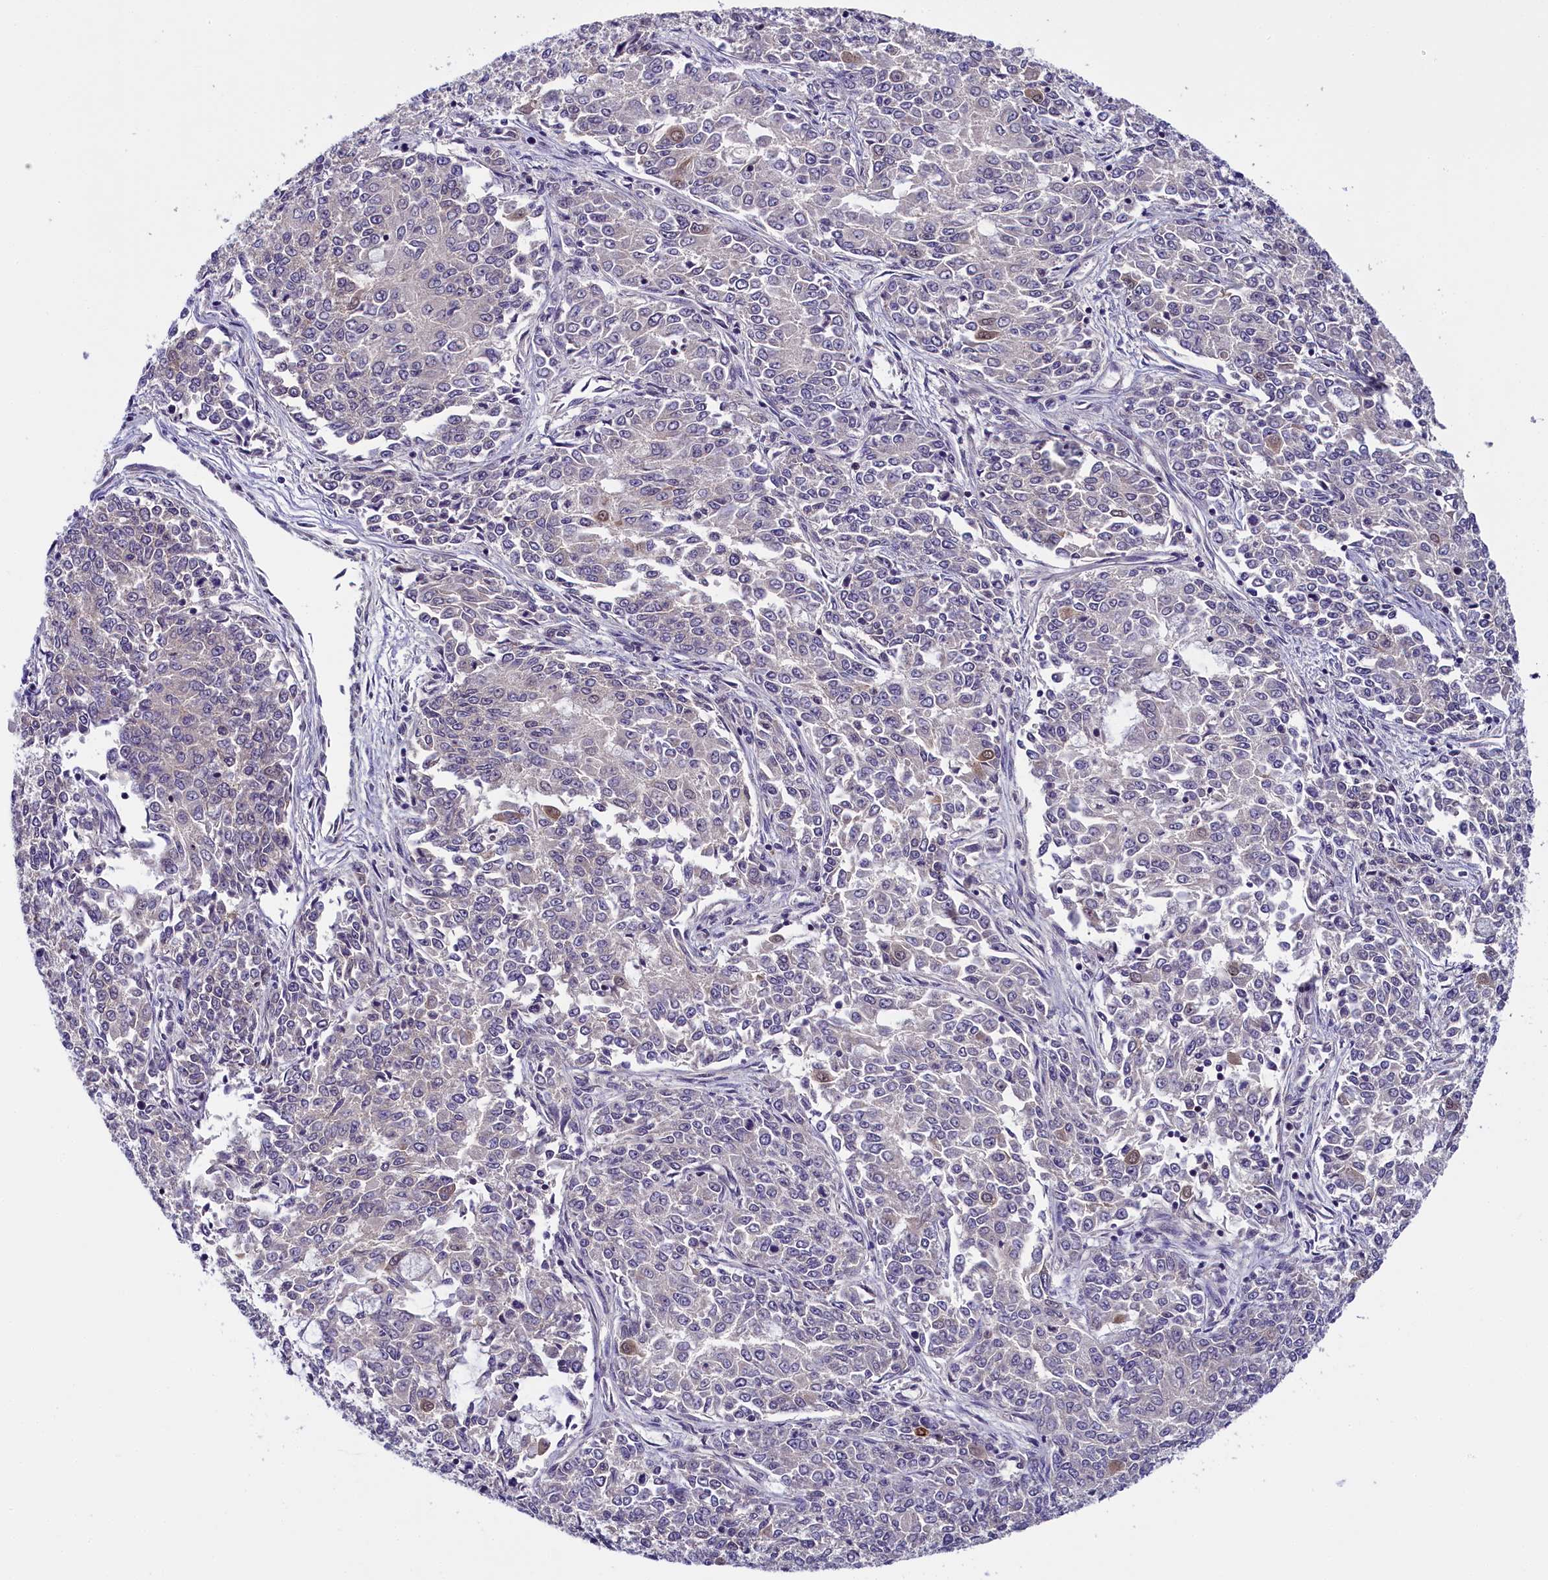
{"staining": {"intensity": "negative", "quantity": "none", "location": "none"}, "tissue": "endometrial cancer", "cell_type": "Tumor cells", "image_type": "cancer", "snomed": [{"axis": "morphology", "description": "Adenocarcinoma, NOS"}, {"axis": "topography", "description": "Endometrium"}], "caption": "Adenocarcinoma (endometrial) stained for a protein using IHC demonstrates no positivity tumor cells.", "gene": "ENKD1", "patient": {"sex": "female", "age": 50}}